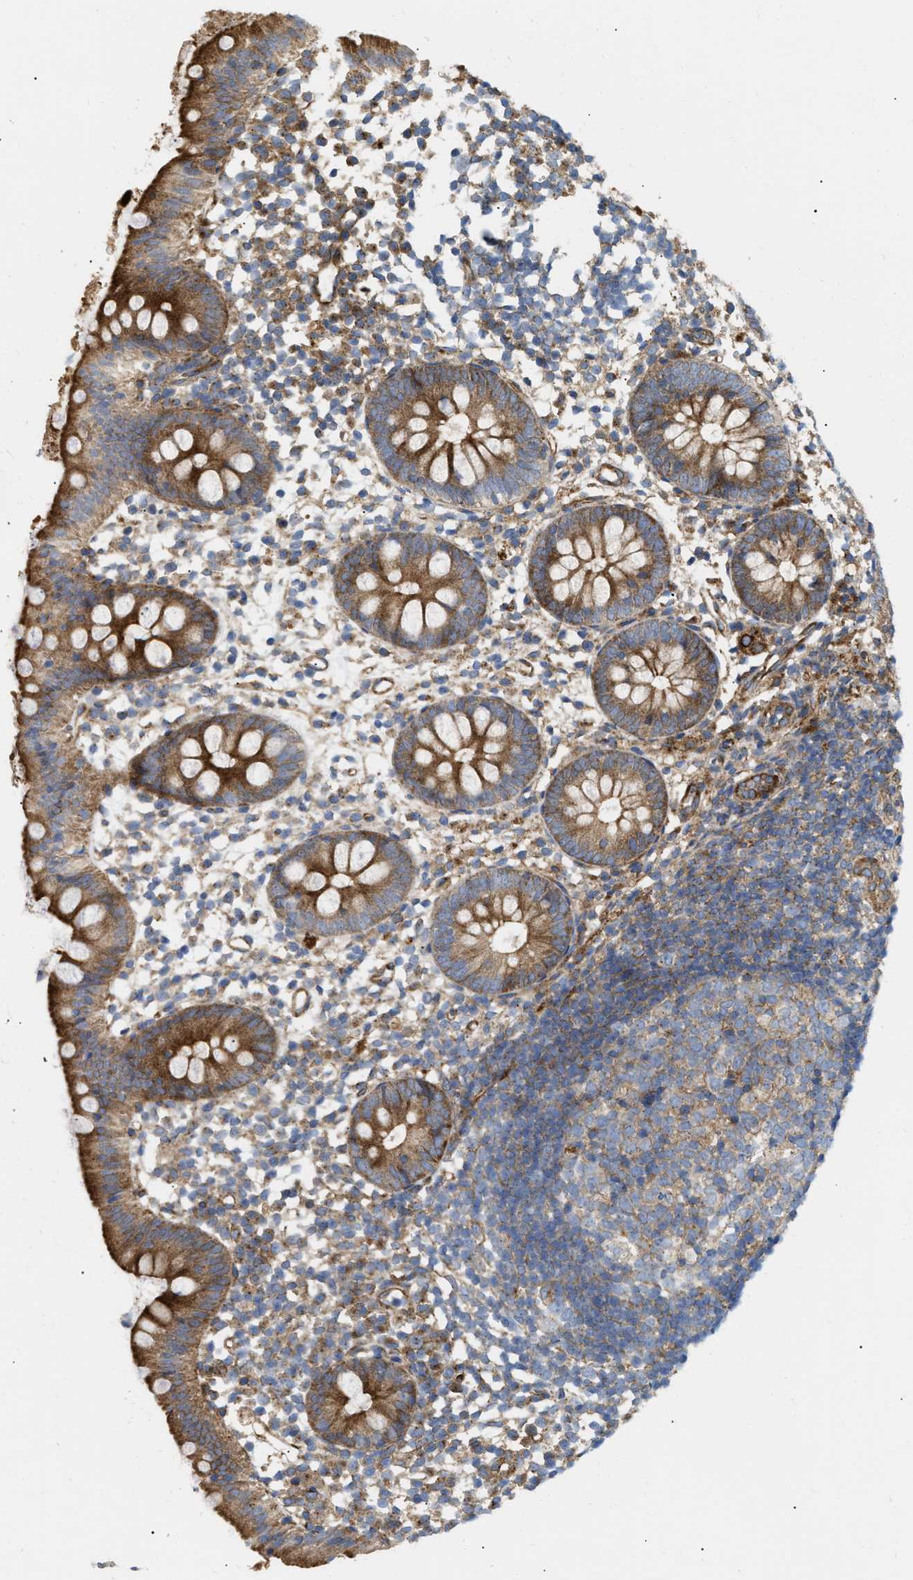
{"staining": {"intensity": "moderate", "quantity": ">75%", "location": "cytoplasmic/membranous"}, "tissue": "appendix", "cell_type": "Glandular cells", "image_type": "normal", "snomed": [{"axis": "morphology", "description": "Normal tissue, NOS"}, {"axis": "topography", "description": "Appendix"}], "caption": "Protein staining by IHC reveals moderate cytoplasmic/membranous positivity in approximately >75% of glandular cells in unremarkable appendix. The staining was performed using DAB to visualize the protein expression in brown, while the nuclei were stained in blue with hematoxylin (Magnification: 20x).", "gene": "DCTN4", "patient": {"sex": "female", "age": 20}}